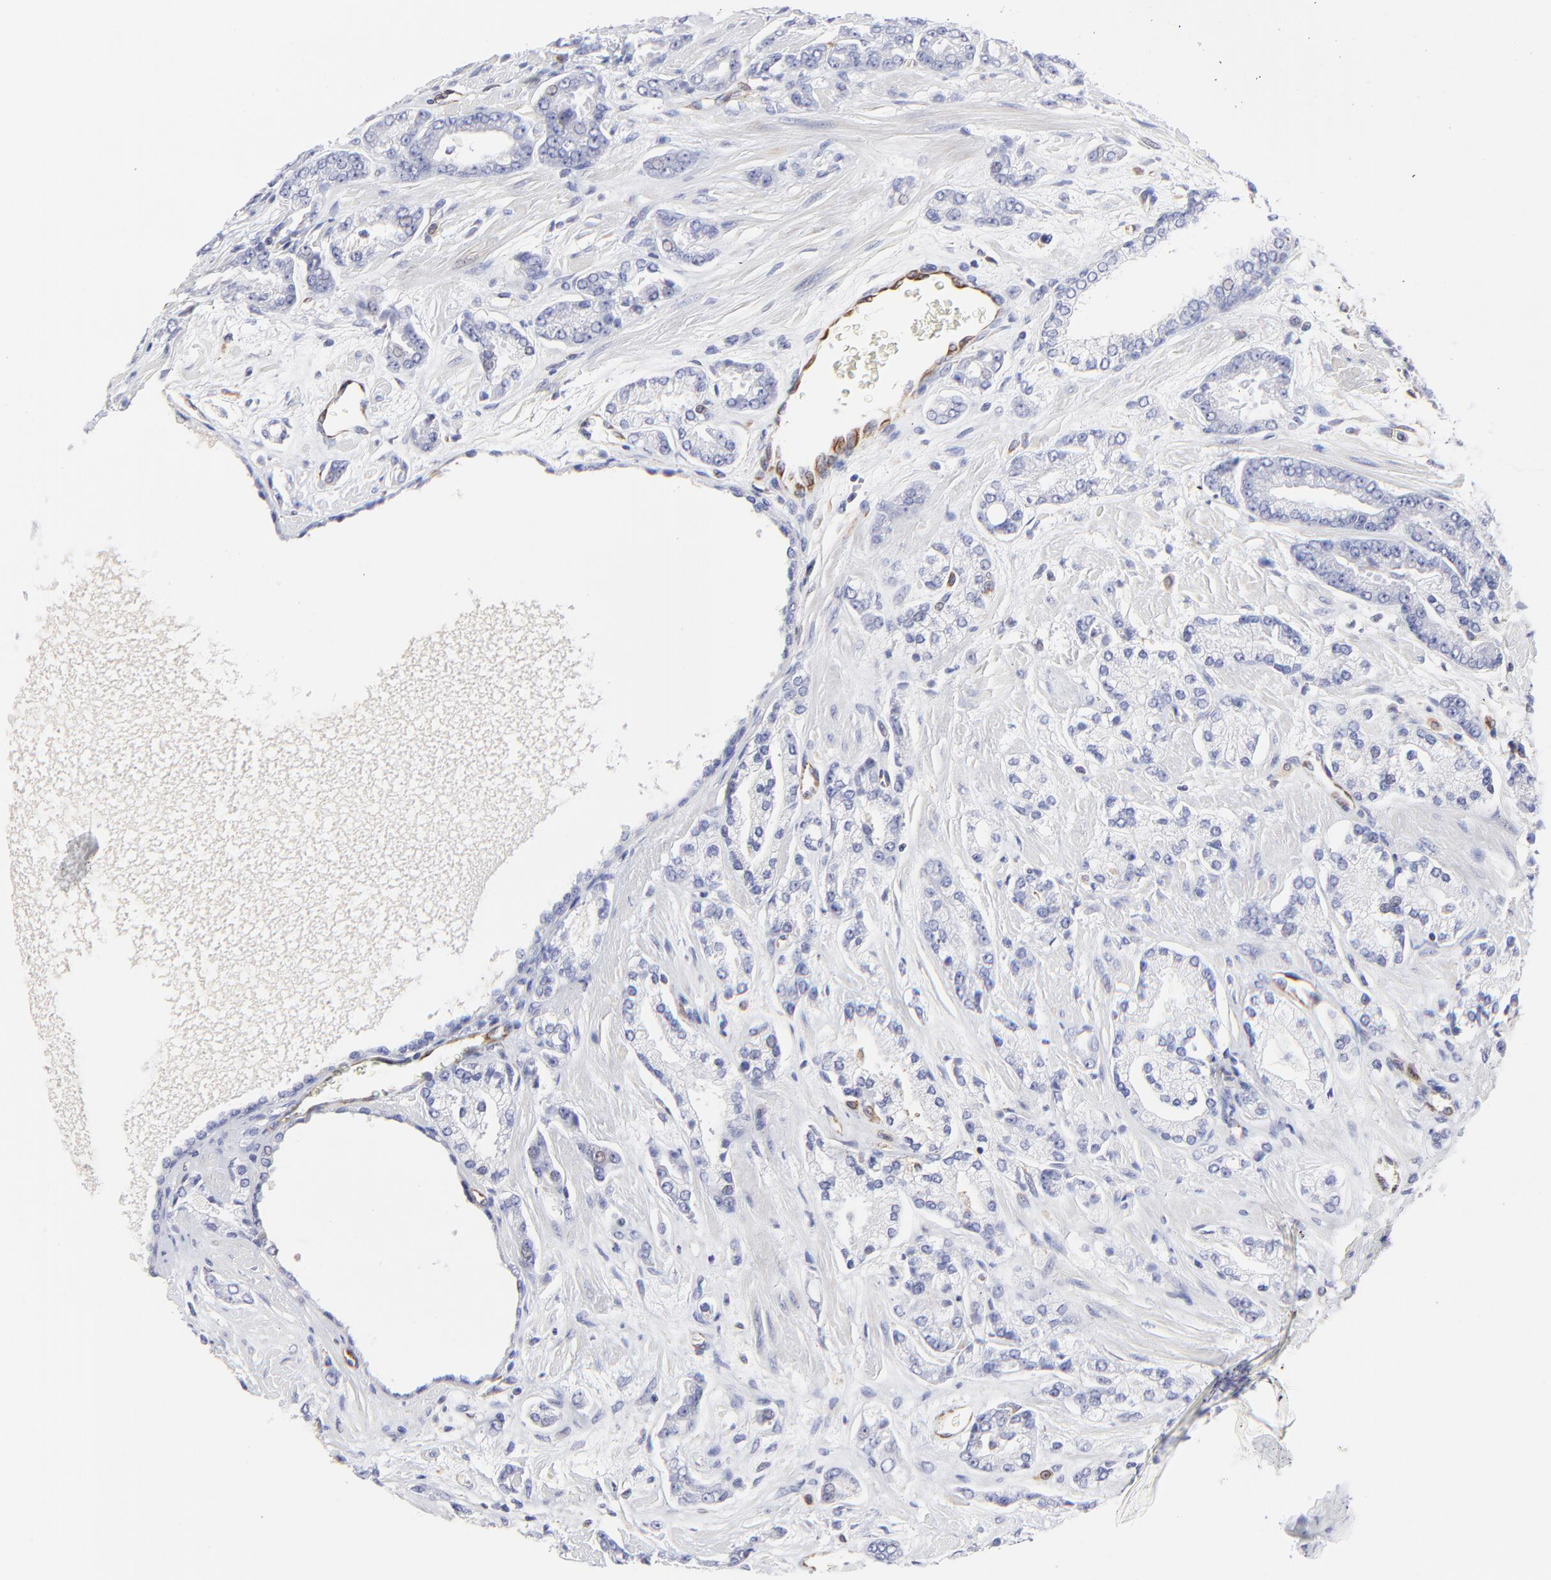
{"staining": {"intensity": "negative", "quantity": "none", "location": "none"}, "tissue": "prostate cancer", "cell_type": "Tumor cells", "image_type": "cancer", "snomed": [{"axis": "morphology", "description": "Adenocarcinoma, High grade"}, {"axis": "topography", "description": "Prostate"}], "caption": "High magnification brightfield microscopy of prostate cancer (adenocarcinoma (high-grade)) stained with DAB (brown) and counterstained with hematoxylin (blue): tumor cells show no significant staining. The staining is performed using DAB brown chromogen with nuclei counter-stained in using hematoxylin.", "gene": "COX8C", "patient": {"sex": "male", "age": 71}}